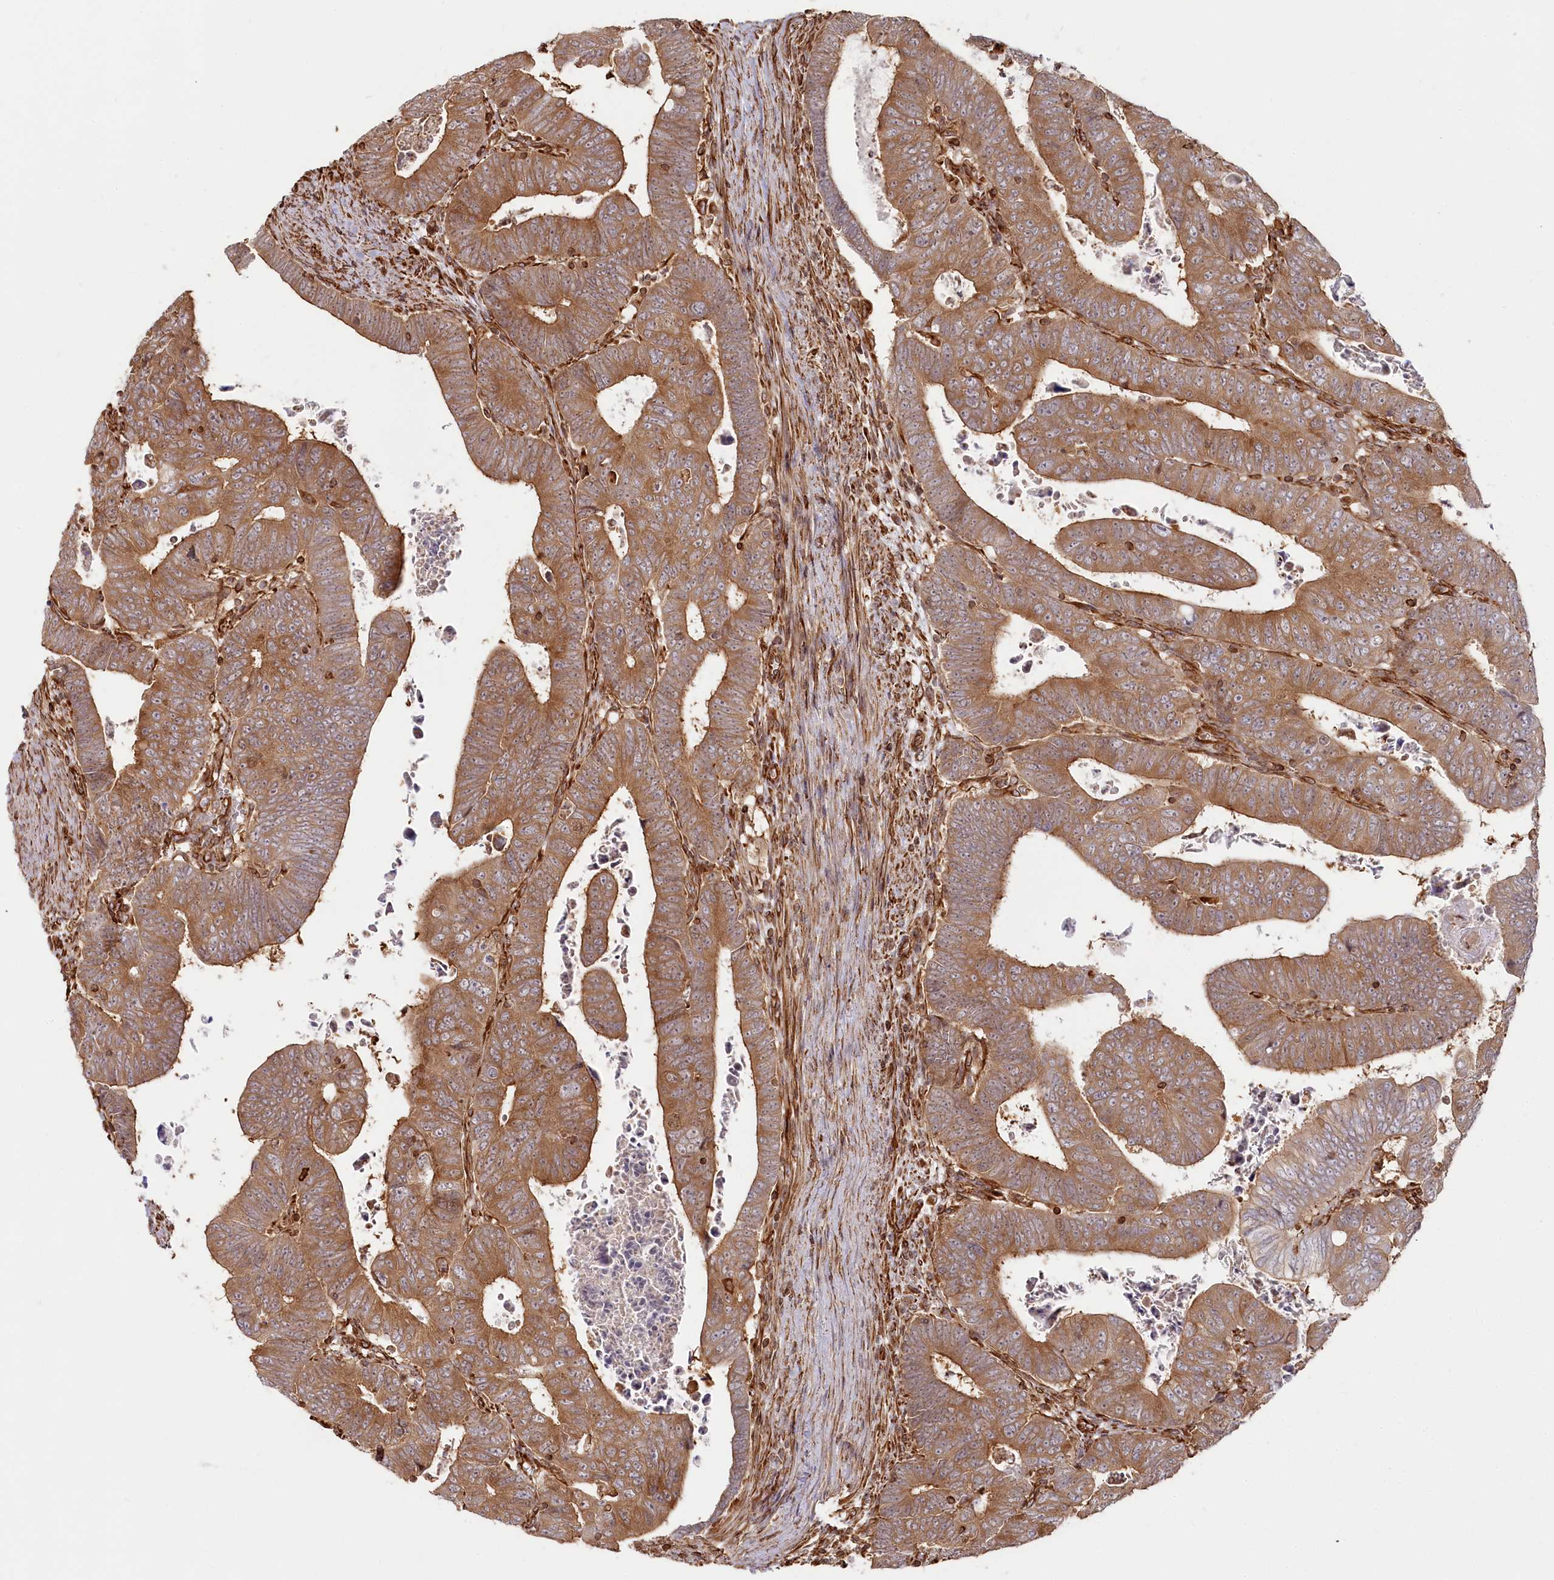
{"staining": {"intensity": "moderate", "quantity": ">75%", "location": "cytoplasmic/membranous"}, "tissue": "colorectal cancer", "cell_type": "Tumor cells", "image_type": "cancer", "snomed": [{"axis": "morphology", "description": "Normal tissue, NOS"}, {"axis": "morphology", "description": "Adenocarcinoma, NOS"}, {"axis": "topography", "description": "Rectum"}], "caption": "An immunohistochemistry (IHC) histopathology image of neoplastic tissue is shown. Protein staining in brown labels moderate cytoplasmic/membranous positivity in colorectal cancer within tumor cells. (Brightfield microscopy of DAB IHC at high magnification).", "gene": "TTC1", "patient": {"sex": "female", "age": 65}}